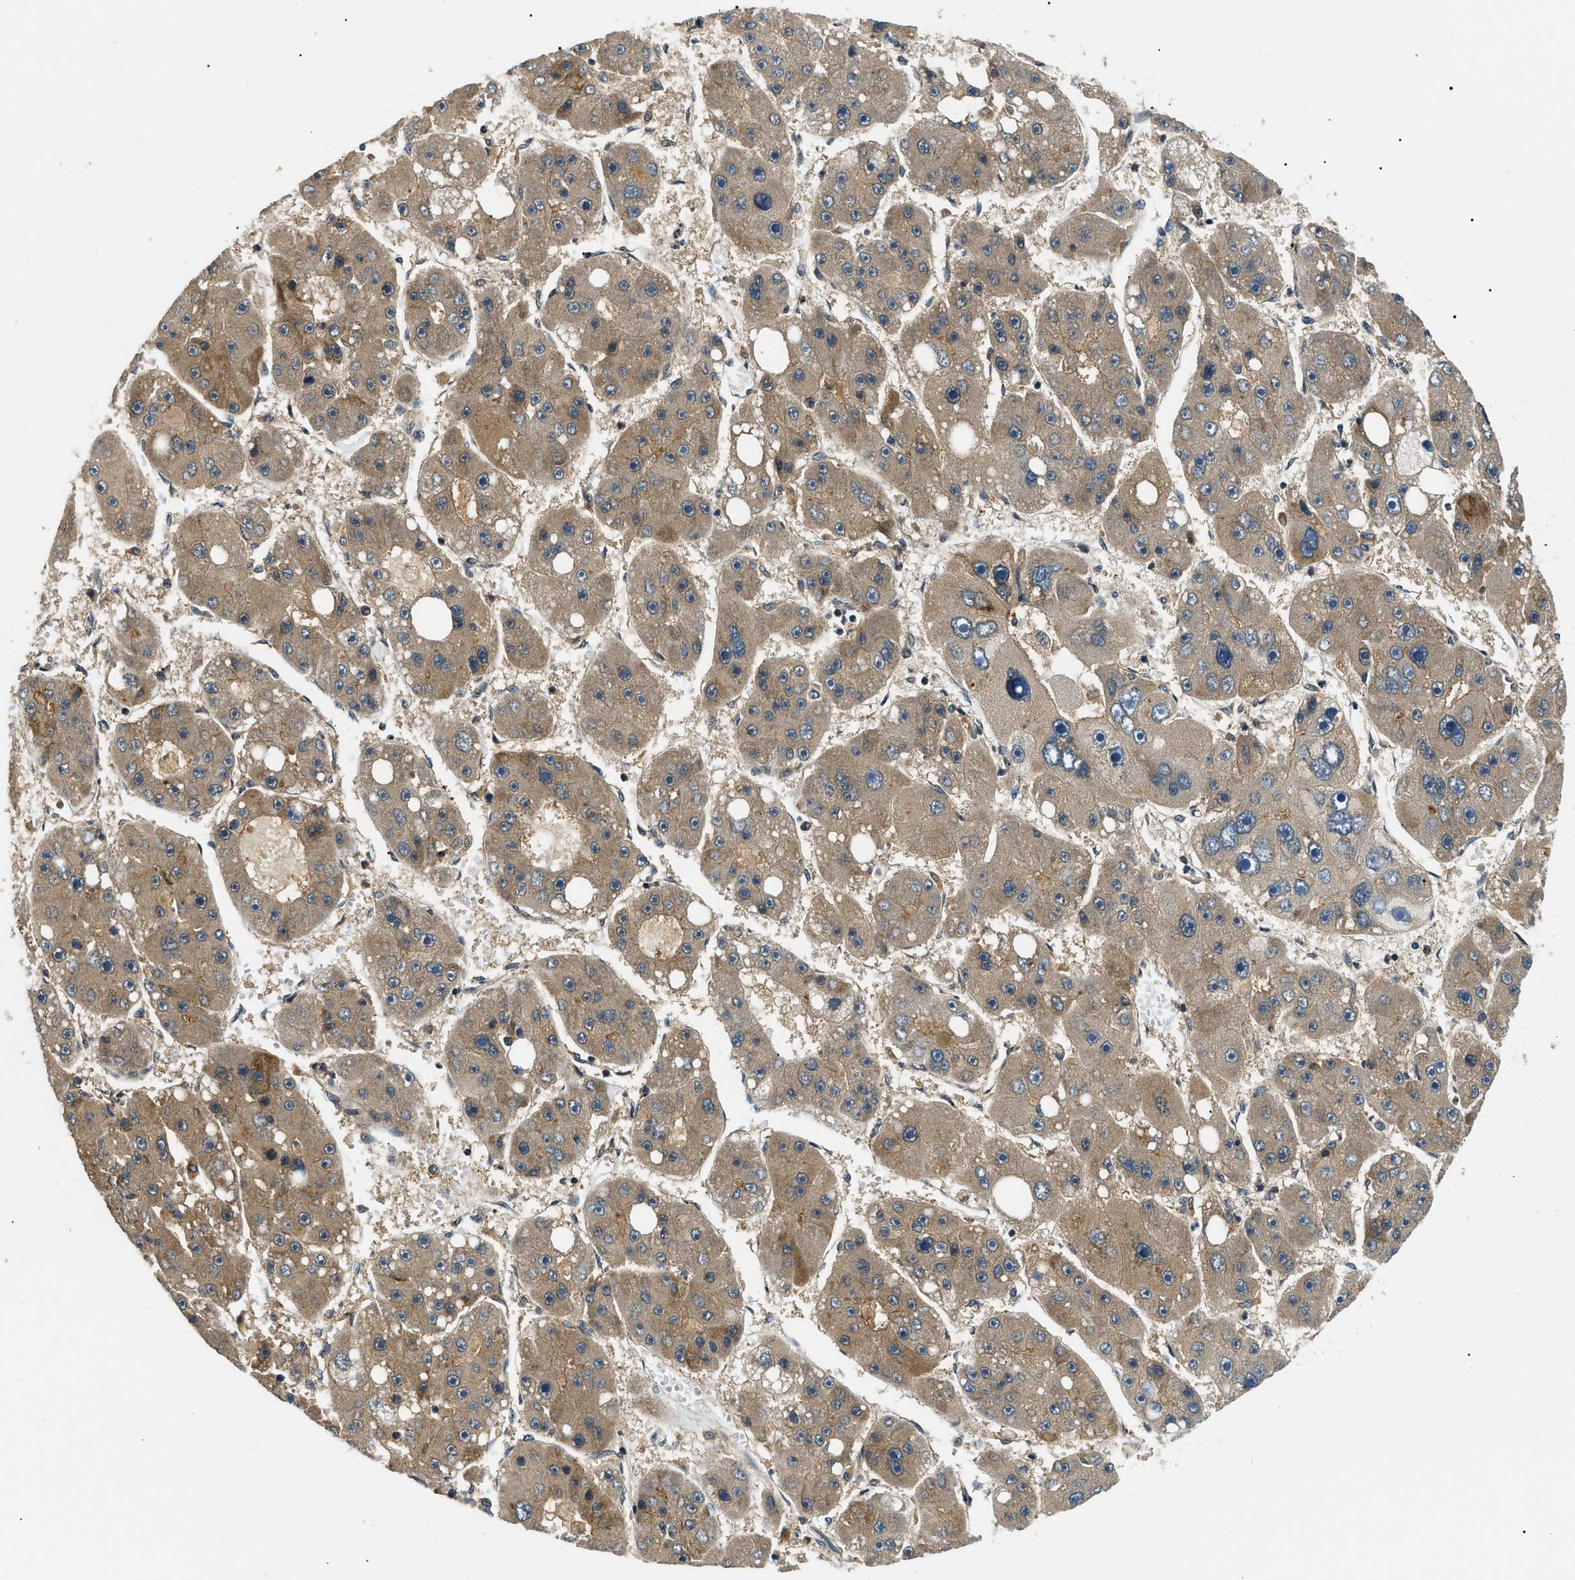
{"staining": {"intensity": "moderate", "quantity": ">75%", "location": "cytoplasmic/membranous"}, "tissue": "liver cancer", "cell_type": "Tumor cells", "image_type": "cancer", "snomed": [{"axis": "morphology", "description": "Carcinoma, Hepatocellular, NOS"}, {"axis": "topography", "description": "Liver"}], "caption": "Brown immunohistochemical staining in human liver hepatocellular carcinoma displays moderate cytoplasmic/membranous positivity in about >75% of tumor cells. Immunohistochemistry (ihc) stains the protein in brown and the nuclei are stained blue.", "gene": "ATP6AP1", "patient": {"sex": "female", "age": 61}}